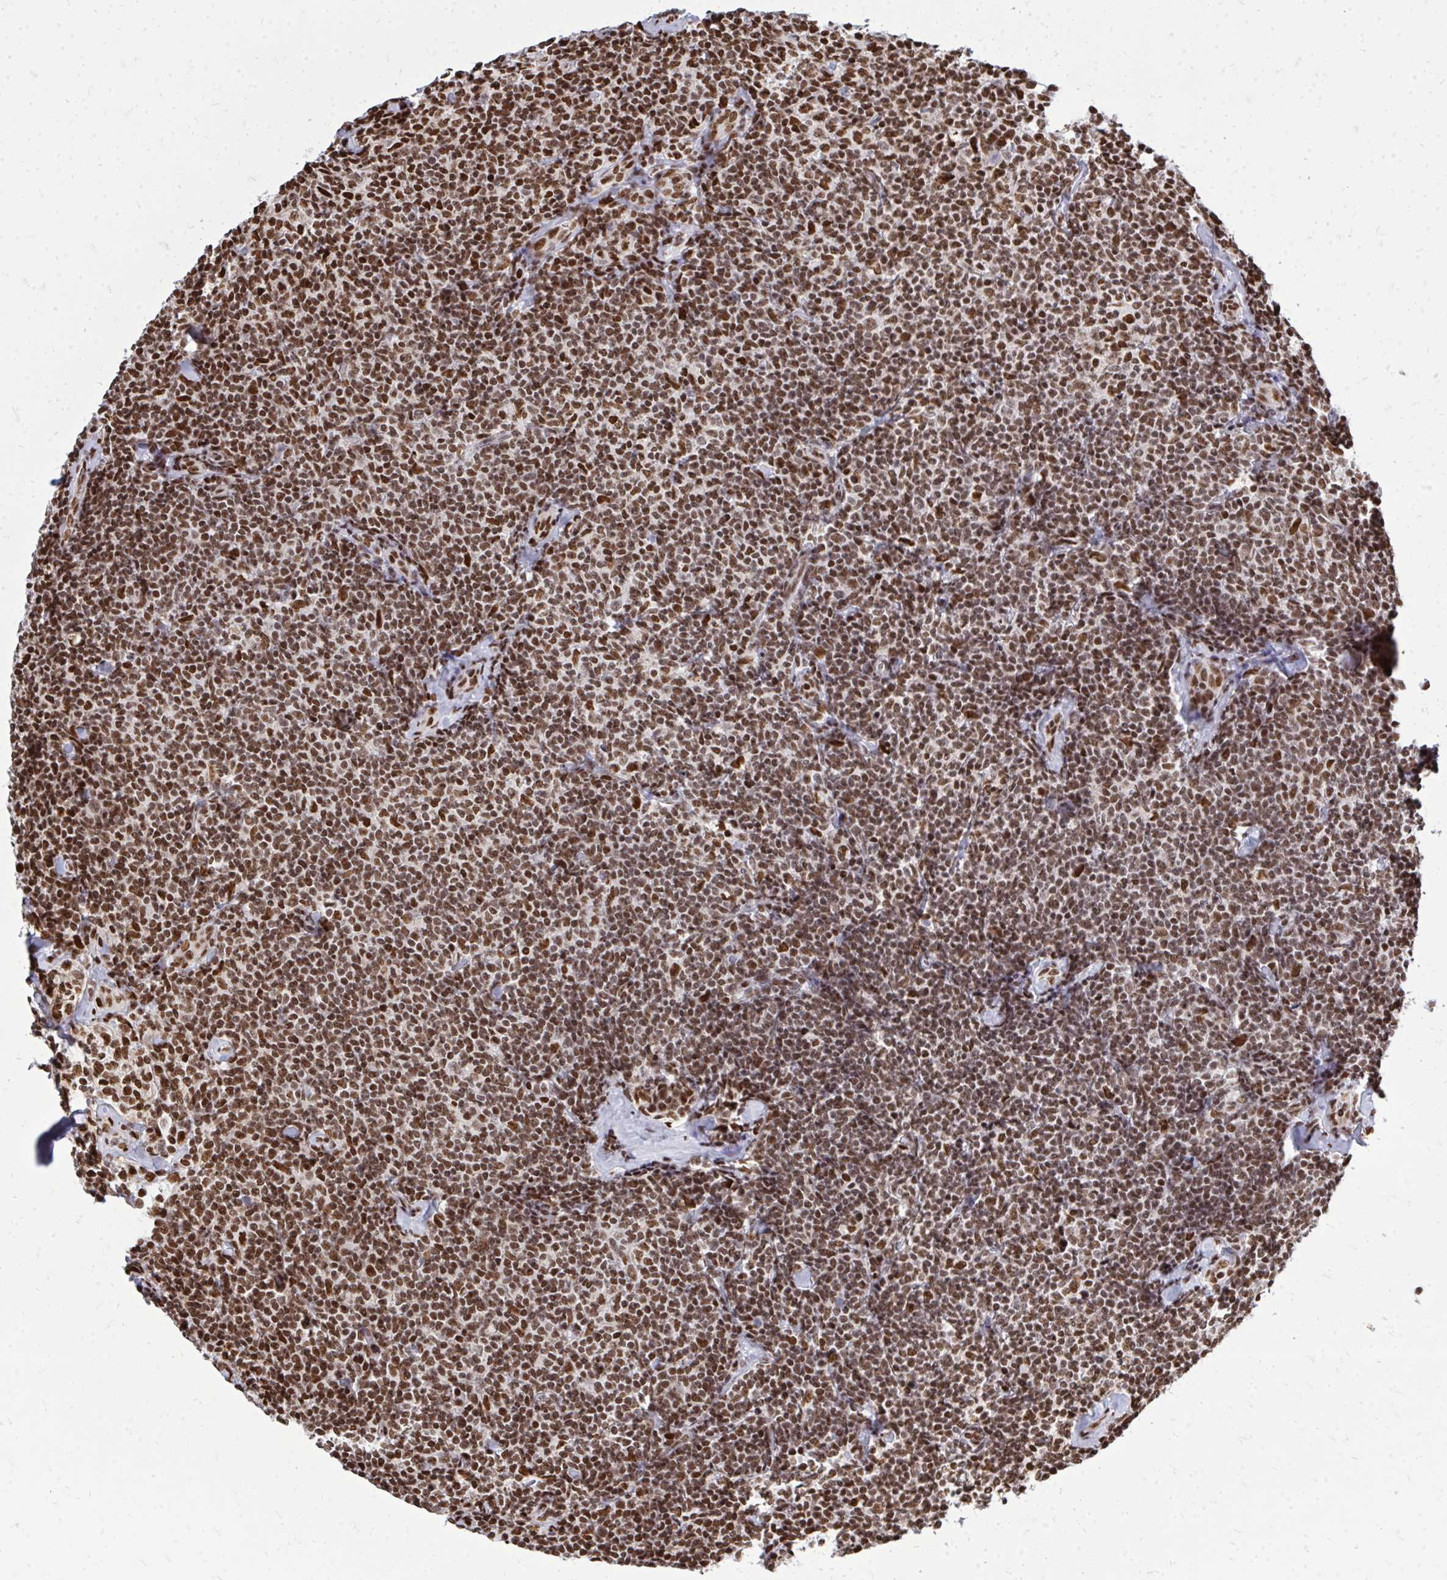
{"staining": {"intensity": "strong", "quantity": ">75%", "location": "nuclear"}, "tissue": "lymphoma", "cell_type": "Tumor cells", "image_type": "cancer", "snomed": [{"axis": "morphology", "description": "Malignant lymphoma, non-Hodgkin's type, Low grade"}, {"axis": "topography", "description": "Lymph node"}], "caption": "High-power microscopy captured an immunohistochemistry (IHC) histopathology image of lymphoma, revealing strong nuclear positivity in about >75% of tumor cells.", "gene": "TBL1Y", "patient": {"sex": "female", "age": 56}}